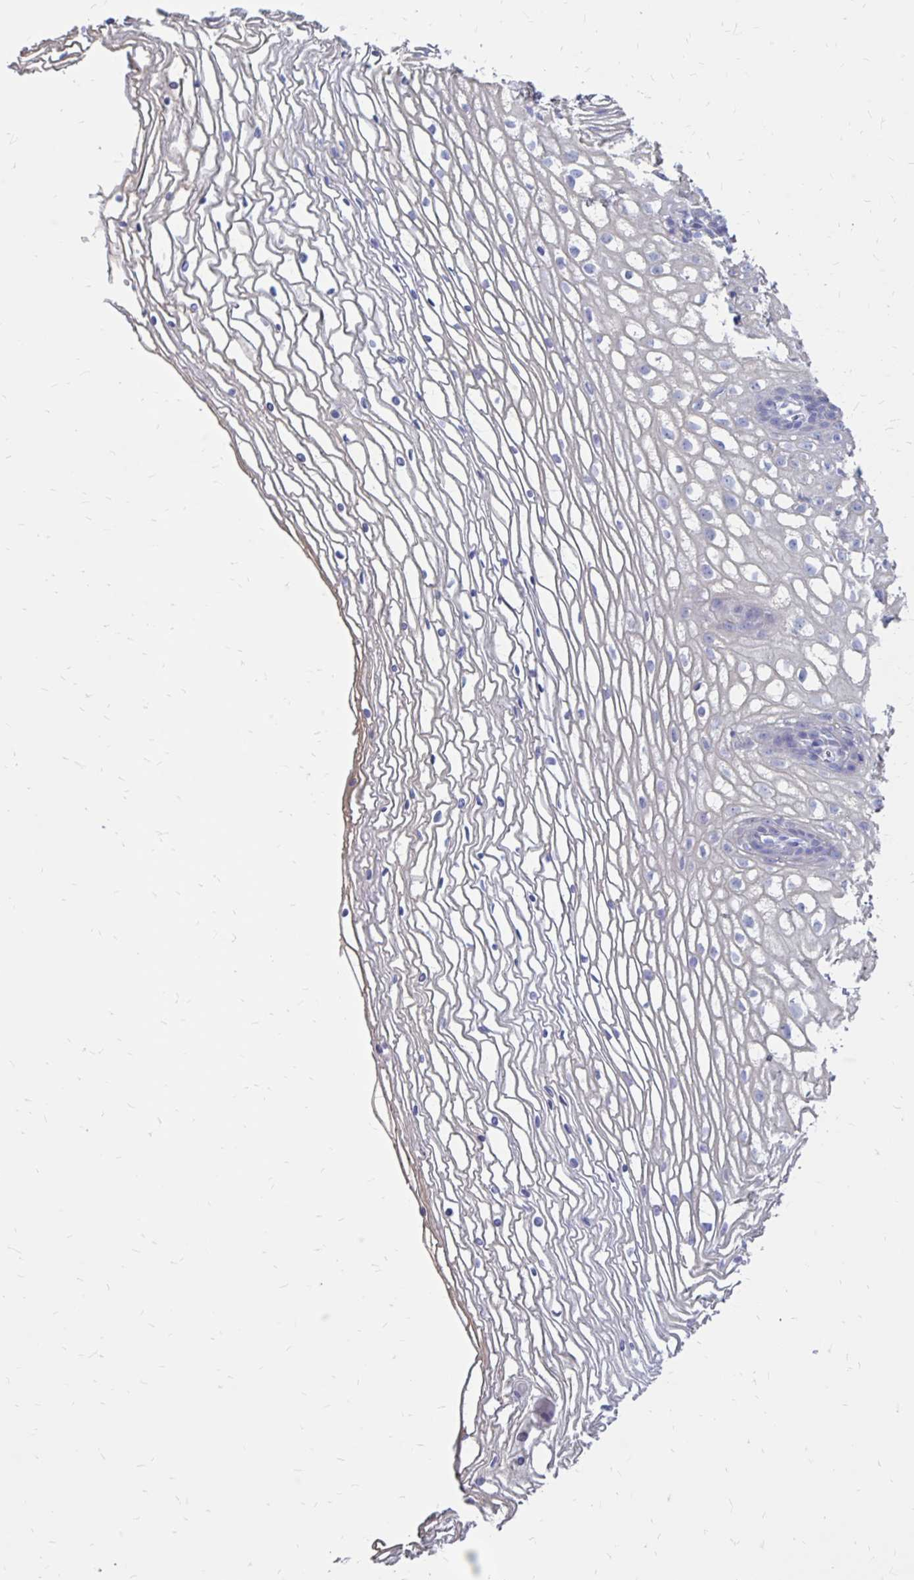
{"staining": {"intensity": "negative", "quantity": "none", "location": "none"}, "tissue": "cervix", "cell_type": "Glandular cells", "image_type": "normal", "snomed": [{"axis": "morphology", "description": "Normal tissue, NOS"}, {"axis": "topography", "description": "Cervix"}], "caption": "This is an IHC micrograph of normal human cervix. There is no expression in glandular cells.", "gene": "IGSF5", "patient": {"sex": "female", "age": 36}}